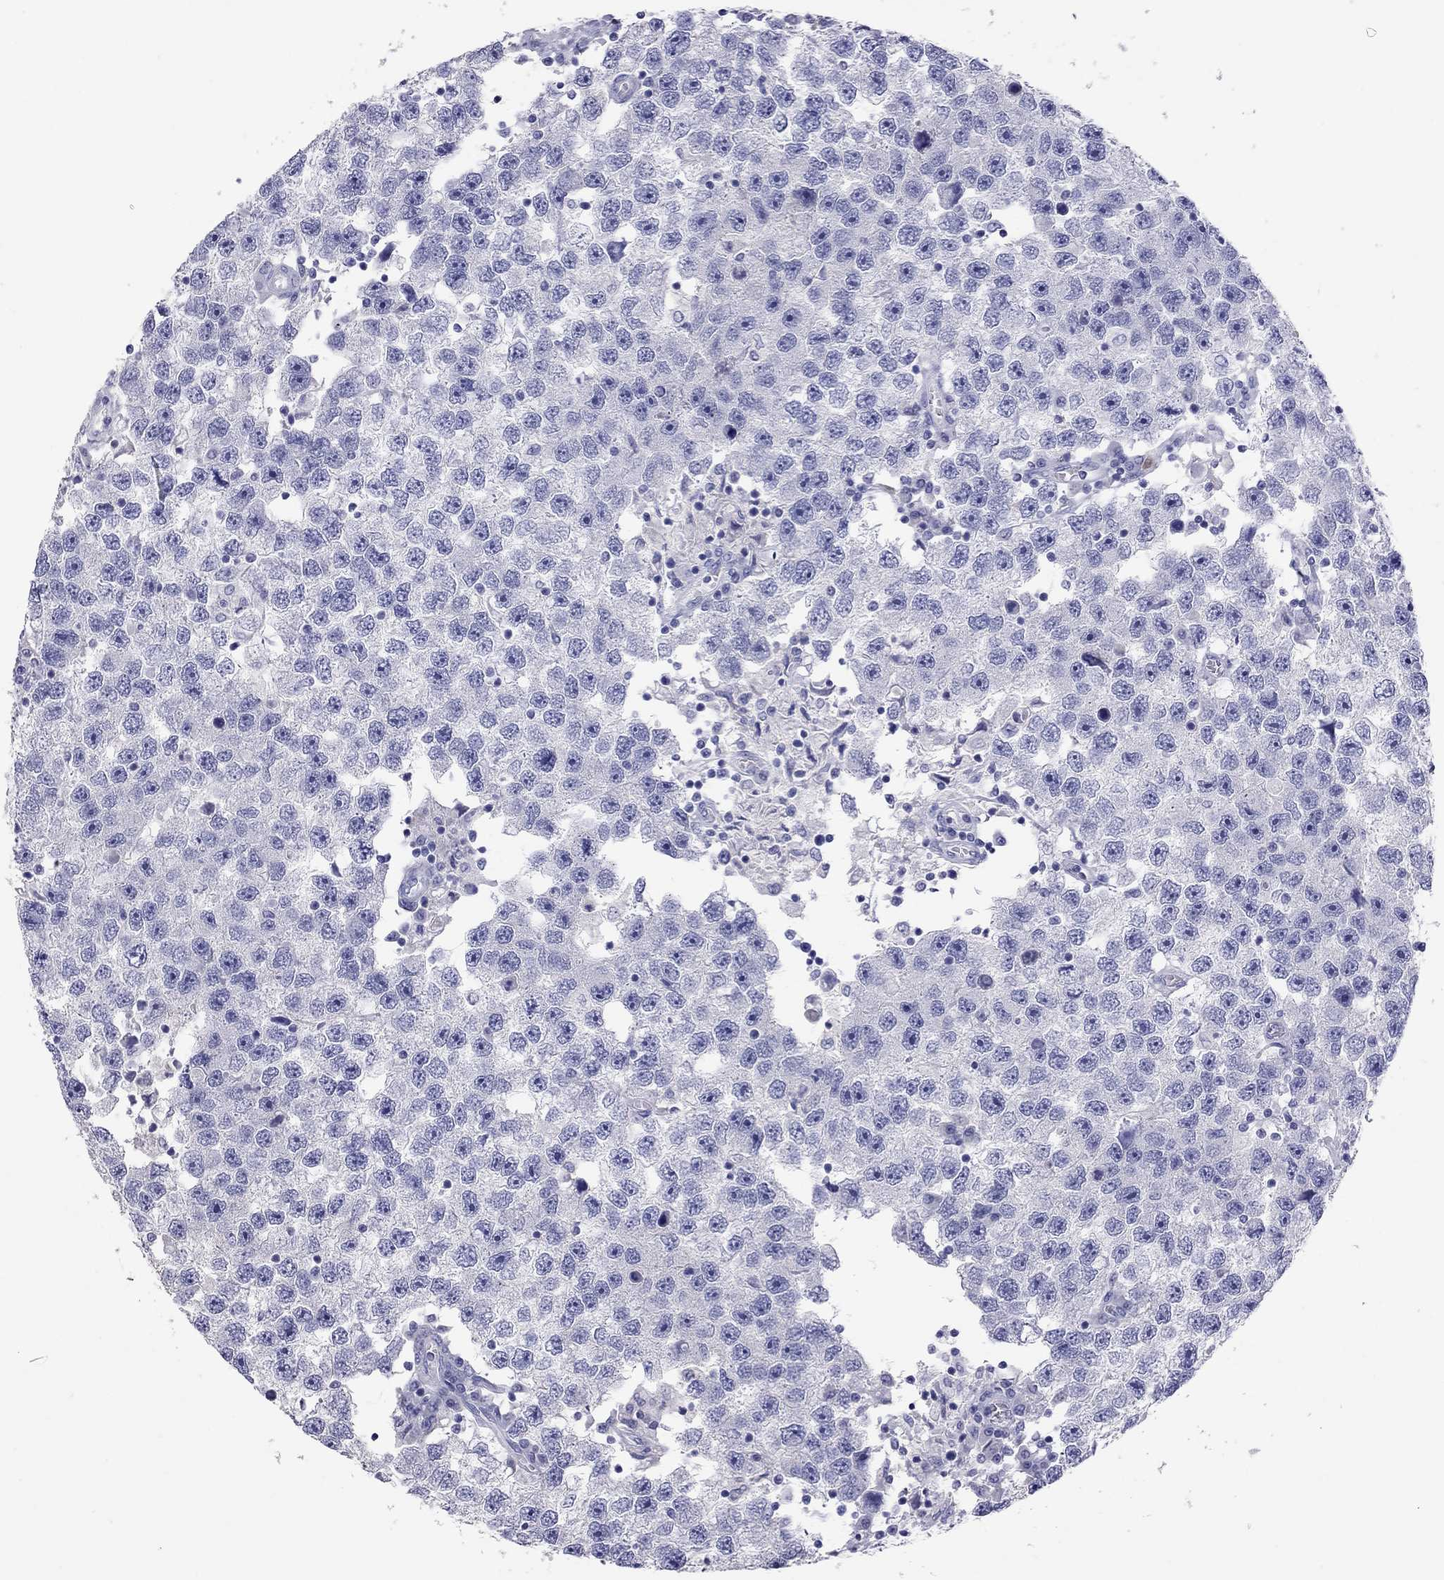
{"staining": {"intensity": "negative", "quantity": "none", "location": "none"}, "tissue": "testis cancer", "cell_type": "Tumor cells", "image_type": "cancer", "snomed": [{"axis": "morphology", "description": "Seminoma, NOS"}, {"axis": "topography", "description": "Testis"}], "caption": "Immunohistochemical staining of seminoma (testis) exhibits no significant positivity in tumor cells.", "gene": "CALHM1", "patient": {"sex": "male", "age": 26}}